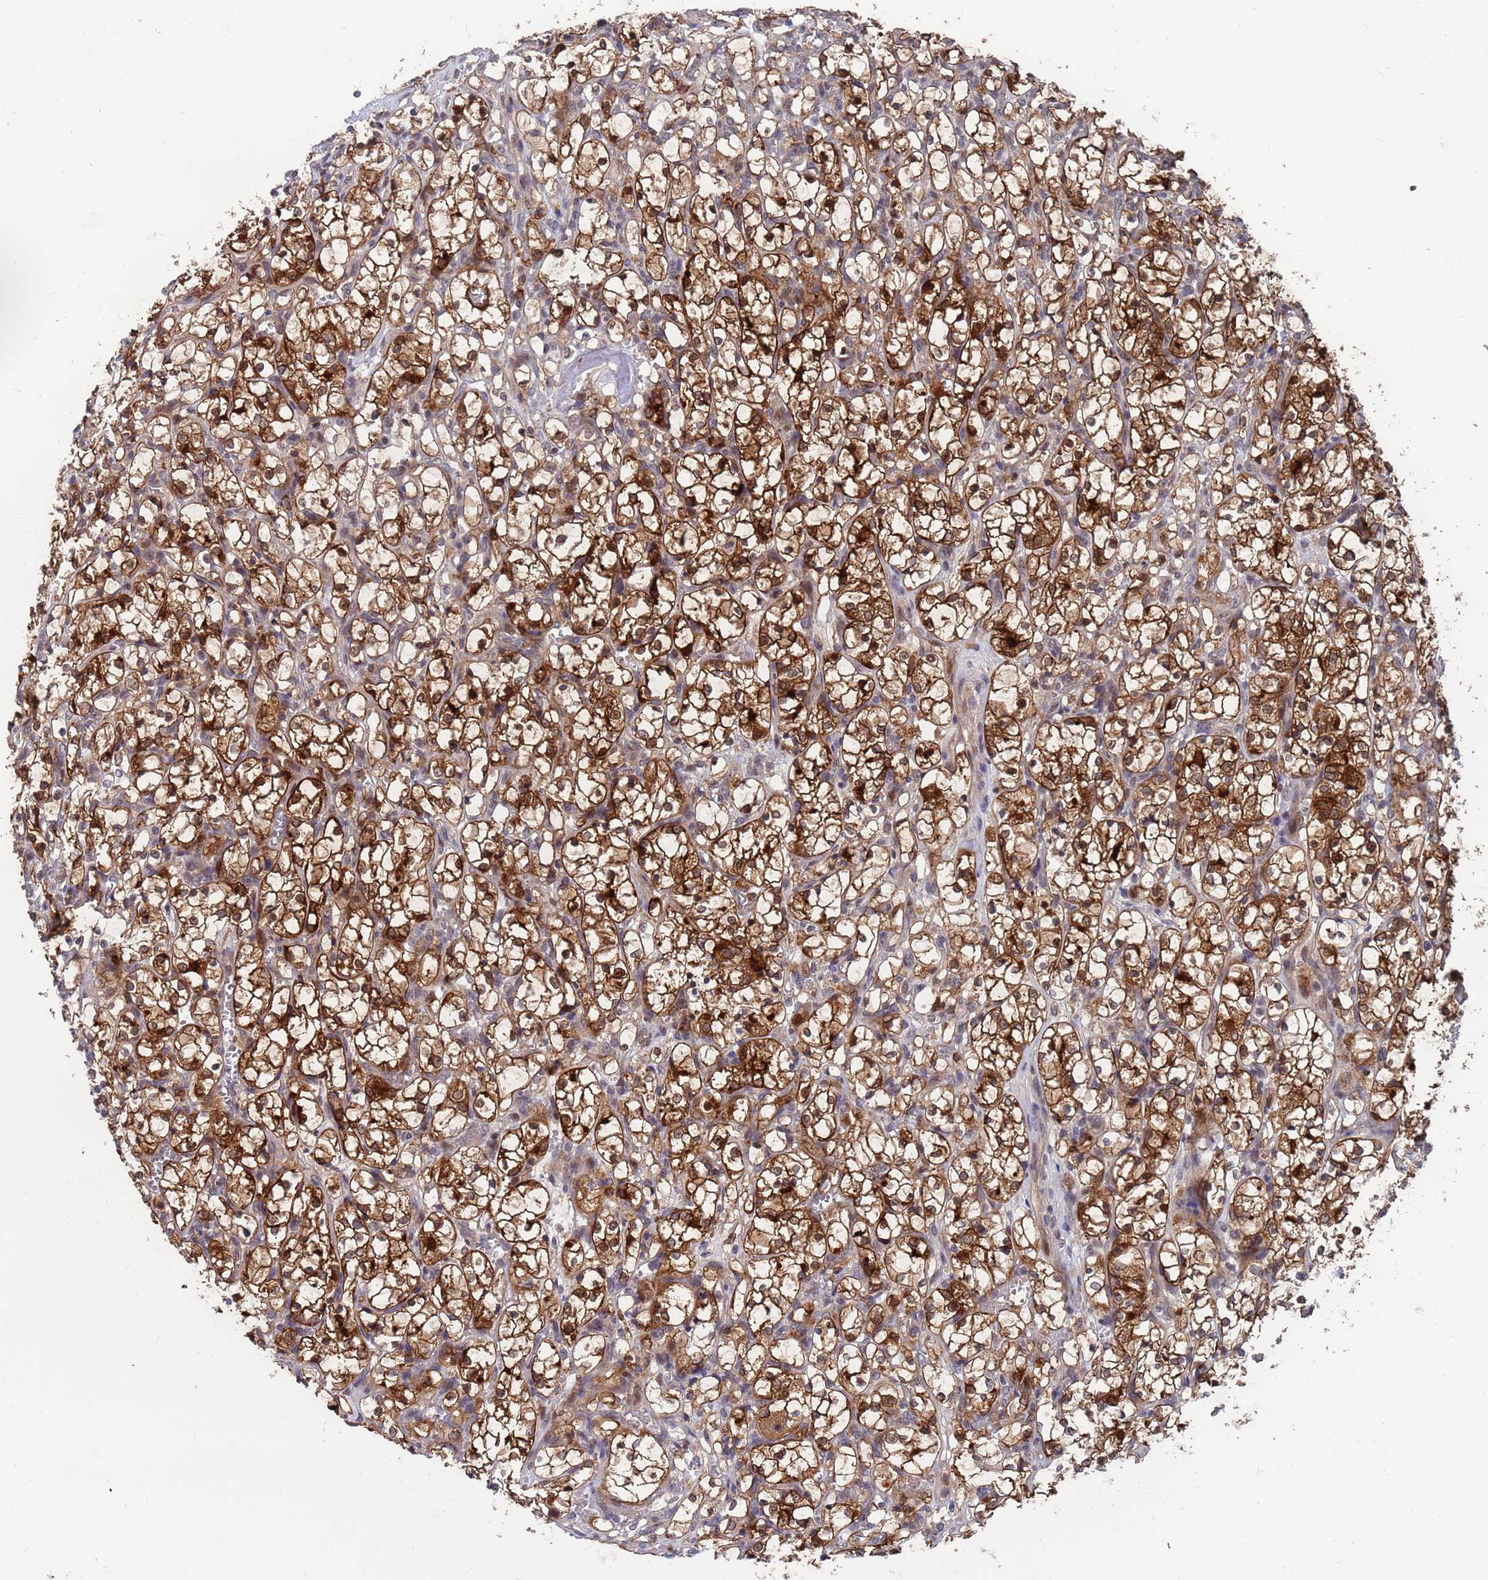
{"staining": {"intensity": "strong", "quantity": "25%-75%", "location": "cytoplasmic/membranous,nuclear"}, "tissue": "renal cancer", "cell_type": "Tumor cells", "image_type": "cancer", "snomed": [{"axis": "morphology", "description": "Adenocarcinoma, NOS"}, {"axis": "topography", "description": "Kidney"}], "caption": "Human adenocarcinoma (renal) stained with a brown dye exhibits strong cytoplasmic/membranous and nuclear positive staining in about 25%-75% of tumor cells.", "gene": "TMBIM6", "patient": {"sex": "female", "age": 69}}